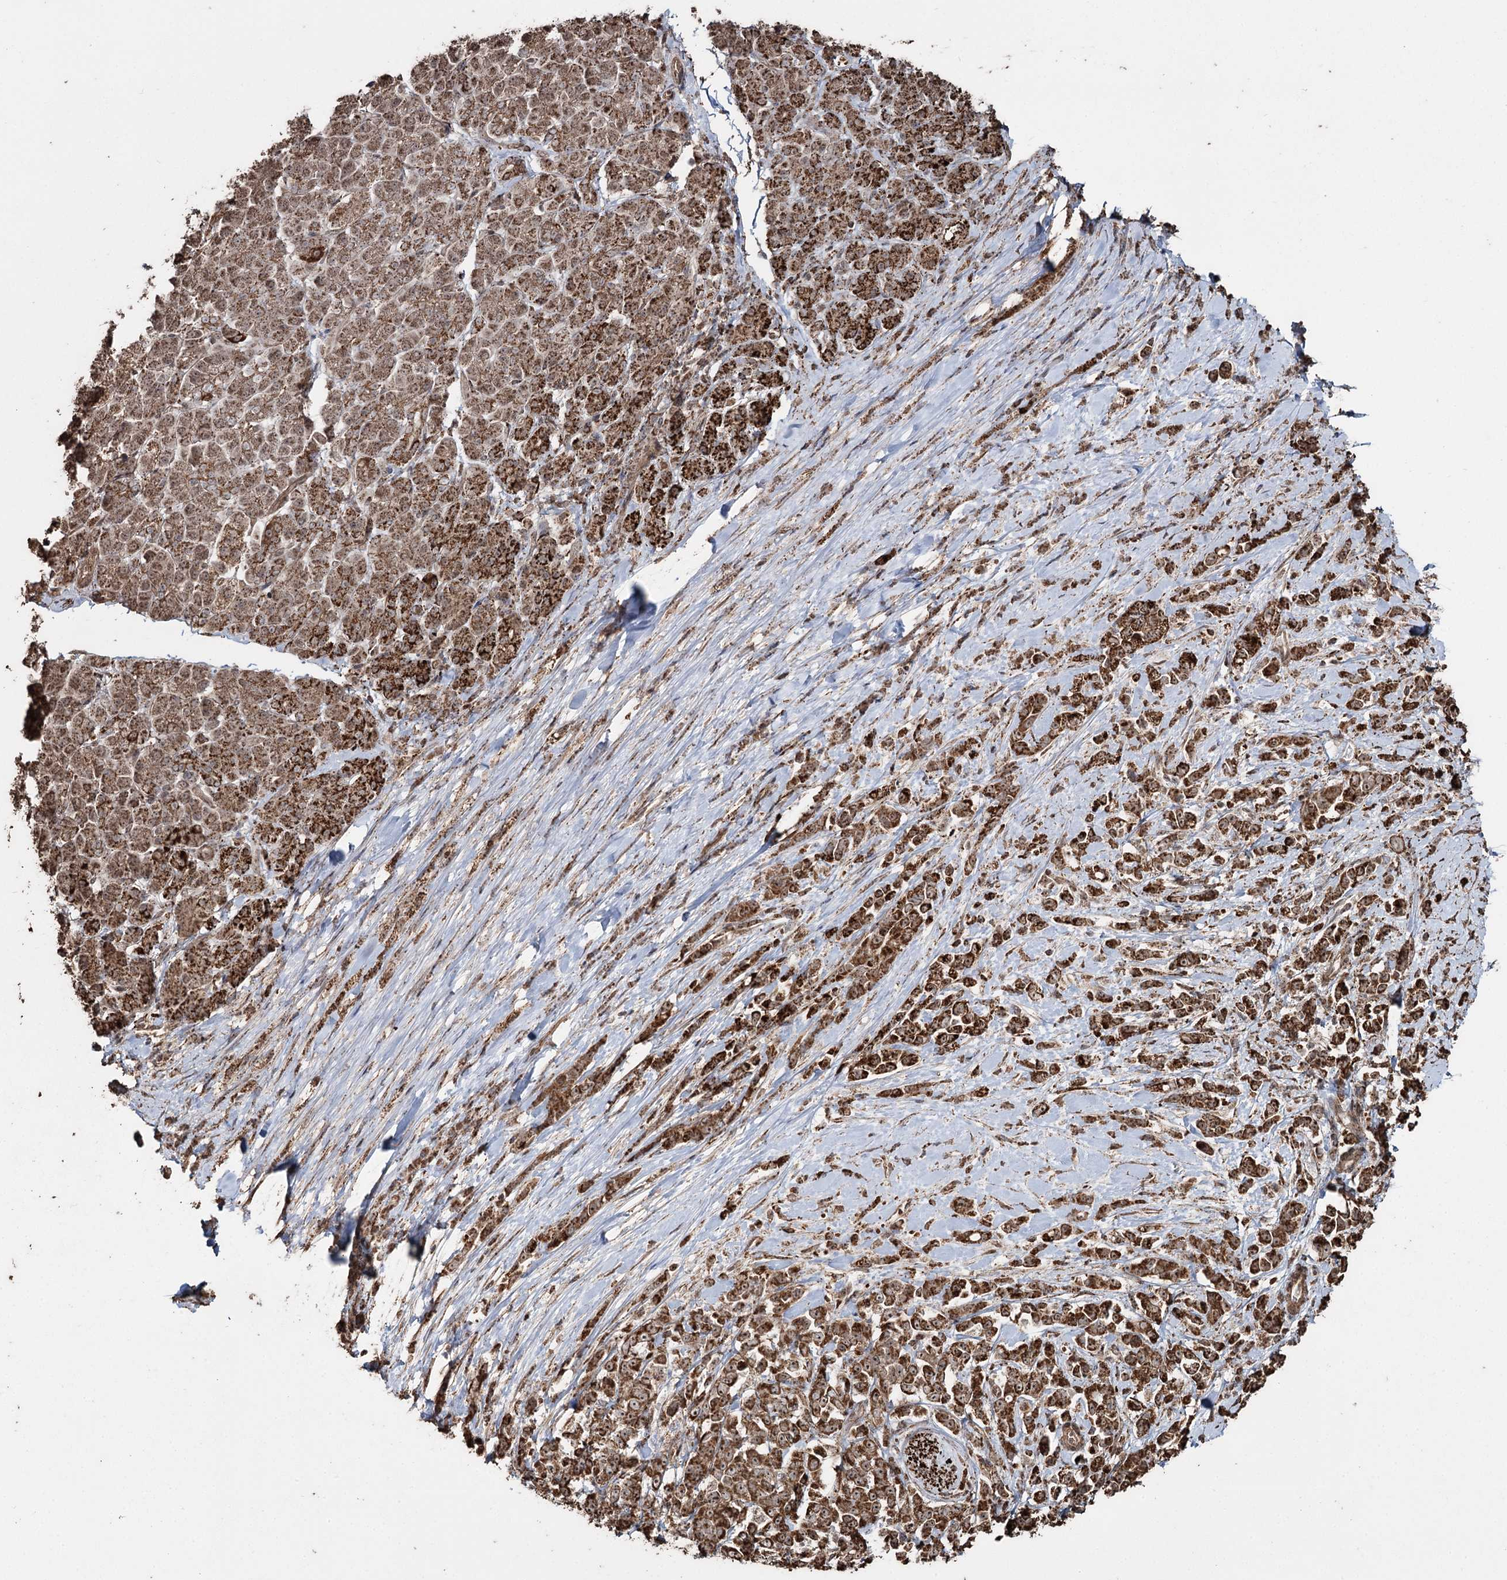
{"staining": {"intensity": "strong", "quantity": ">75%", "location": "cytoplasmic/membranous,nuclear"}, "tissue": "pancreatic cancer", "cell_type": "Tumor cells", "image_type": "cancer", "snomed": [{"axis": "morphology", "description": "Normal tissue, NOS"}, {"axis": "morphology", "description": "Adenocarcinoma, NOS"}, {"axis": "topography", "description": "Pancreas"}], "caption": "This is a photomicrograph of immunohistochemistry (IHC) staining of adenocarcinoma (pancreatic), which shows strong positivity in the cytoplasmic/membranous and nuclear of tumor cells.", "gene": "SLF2", "patient": {"sex": "female", "age": 64}}